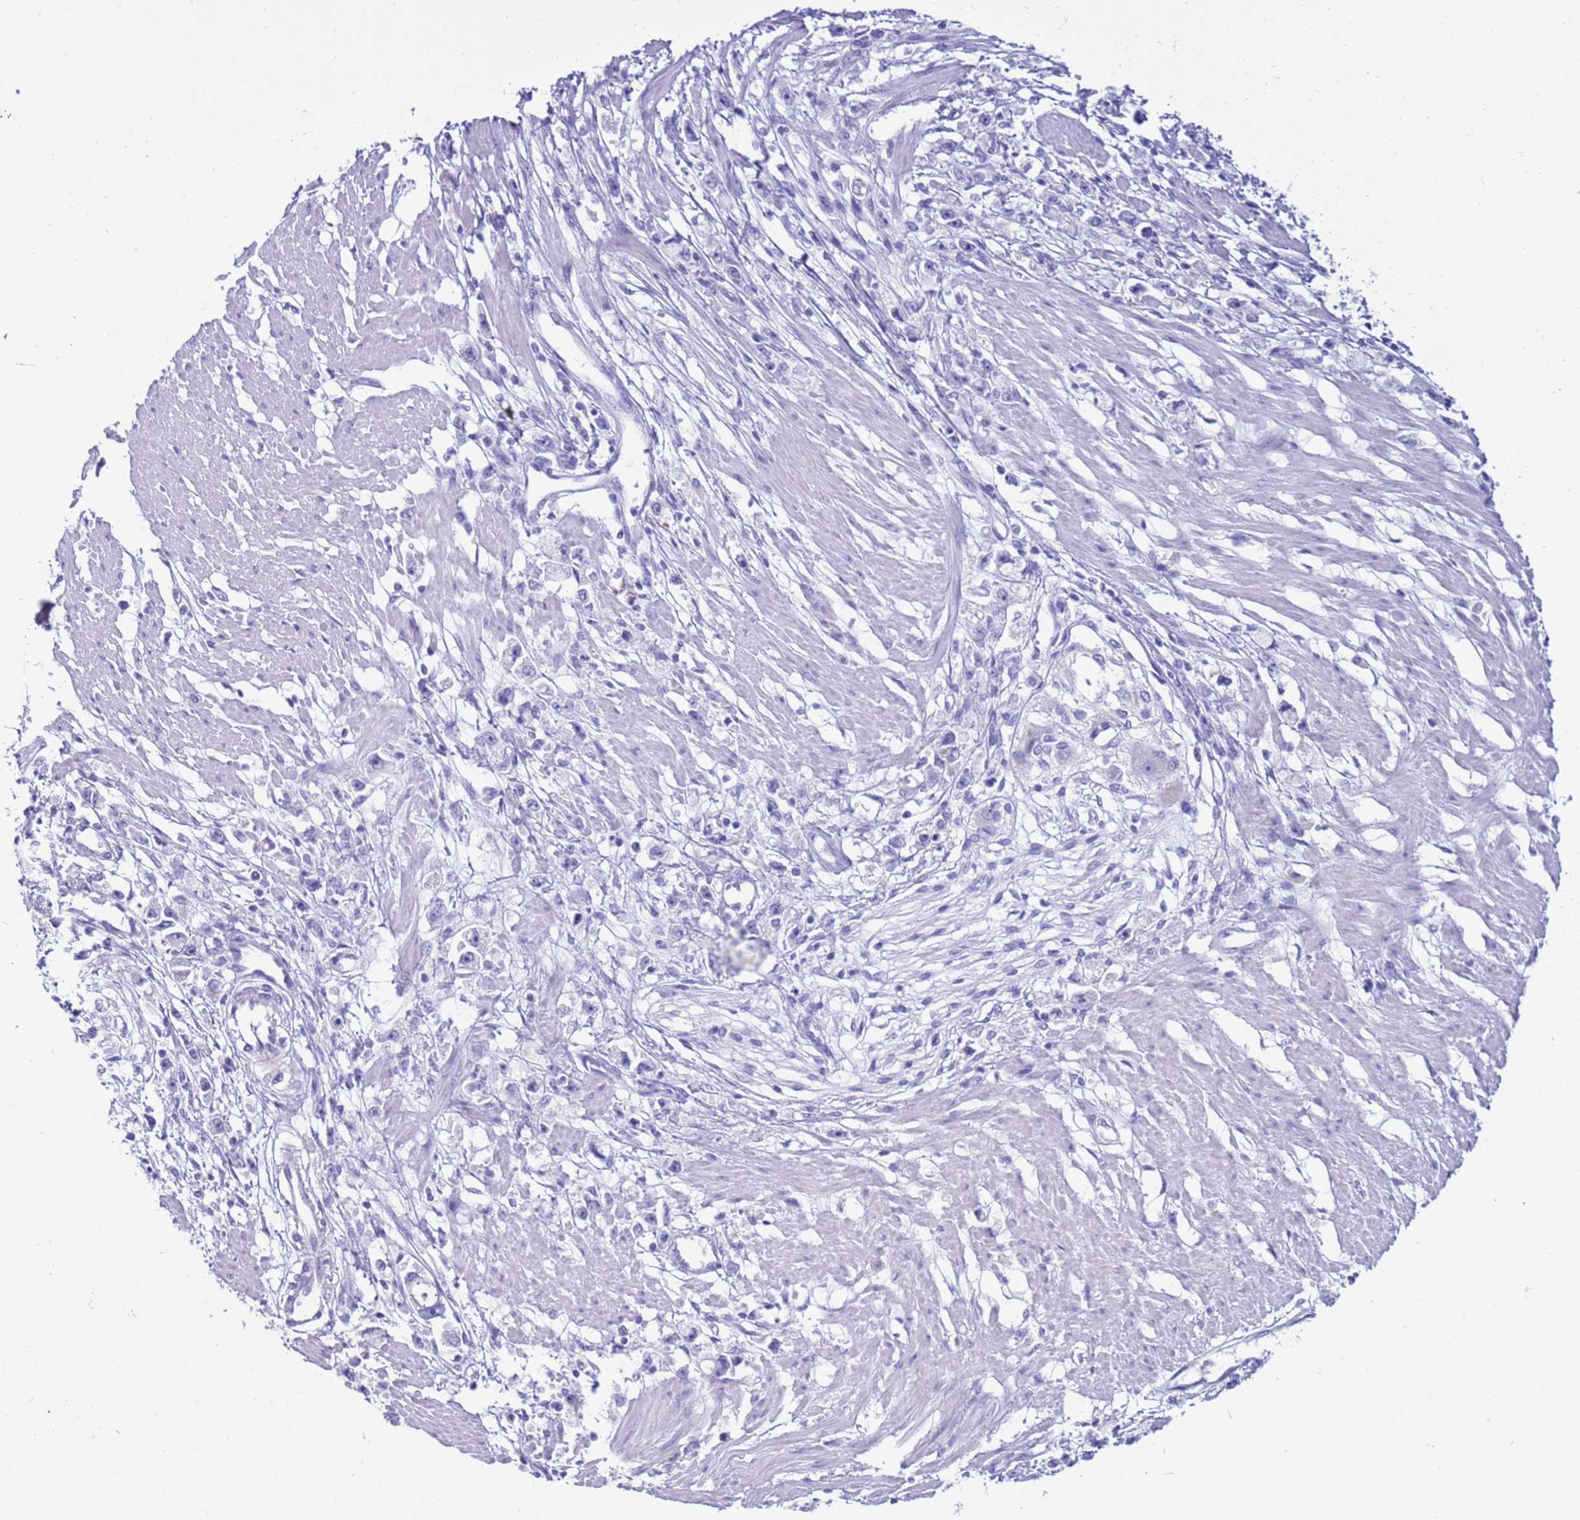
{"staining": {"intensity": "negative", "quantity": "none", "location": "none"}, "tissue": "stomach cancer", "cell_type": "Tumor cells", "image_type": "cancer", "snomed": [{"axis": "morphology", "description": "Adenocarcinoma, NOS"}, {"axis": "topography", "description": "Stomach"}], "caption": "The photomicrograph shows no staining of tumor cells in adenocarcinoma (stomach). (Stains: DAB (3,3'-diaminobenzidine) immunohistochemistry with hematoxylin counter stain, Microscopy: brightfield microscopy at high magnification).", "gene": "CPB1", "patient": {"sex": "female", "age": 59}}